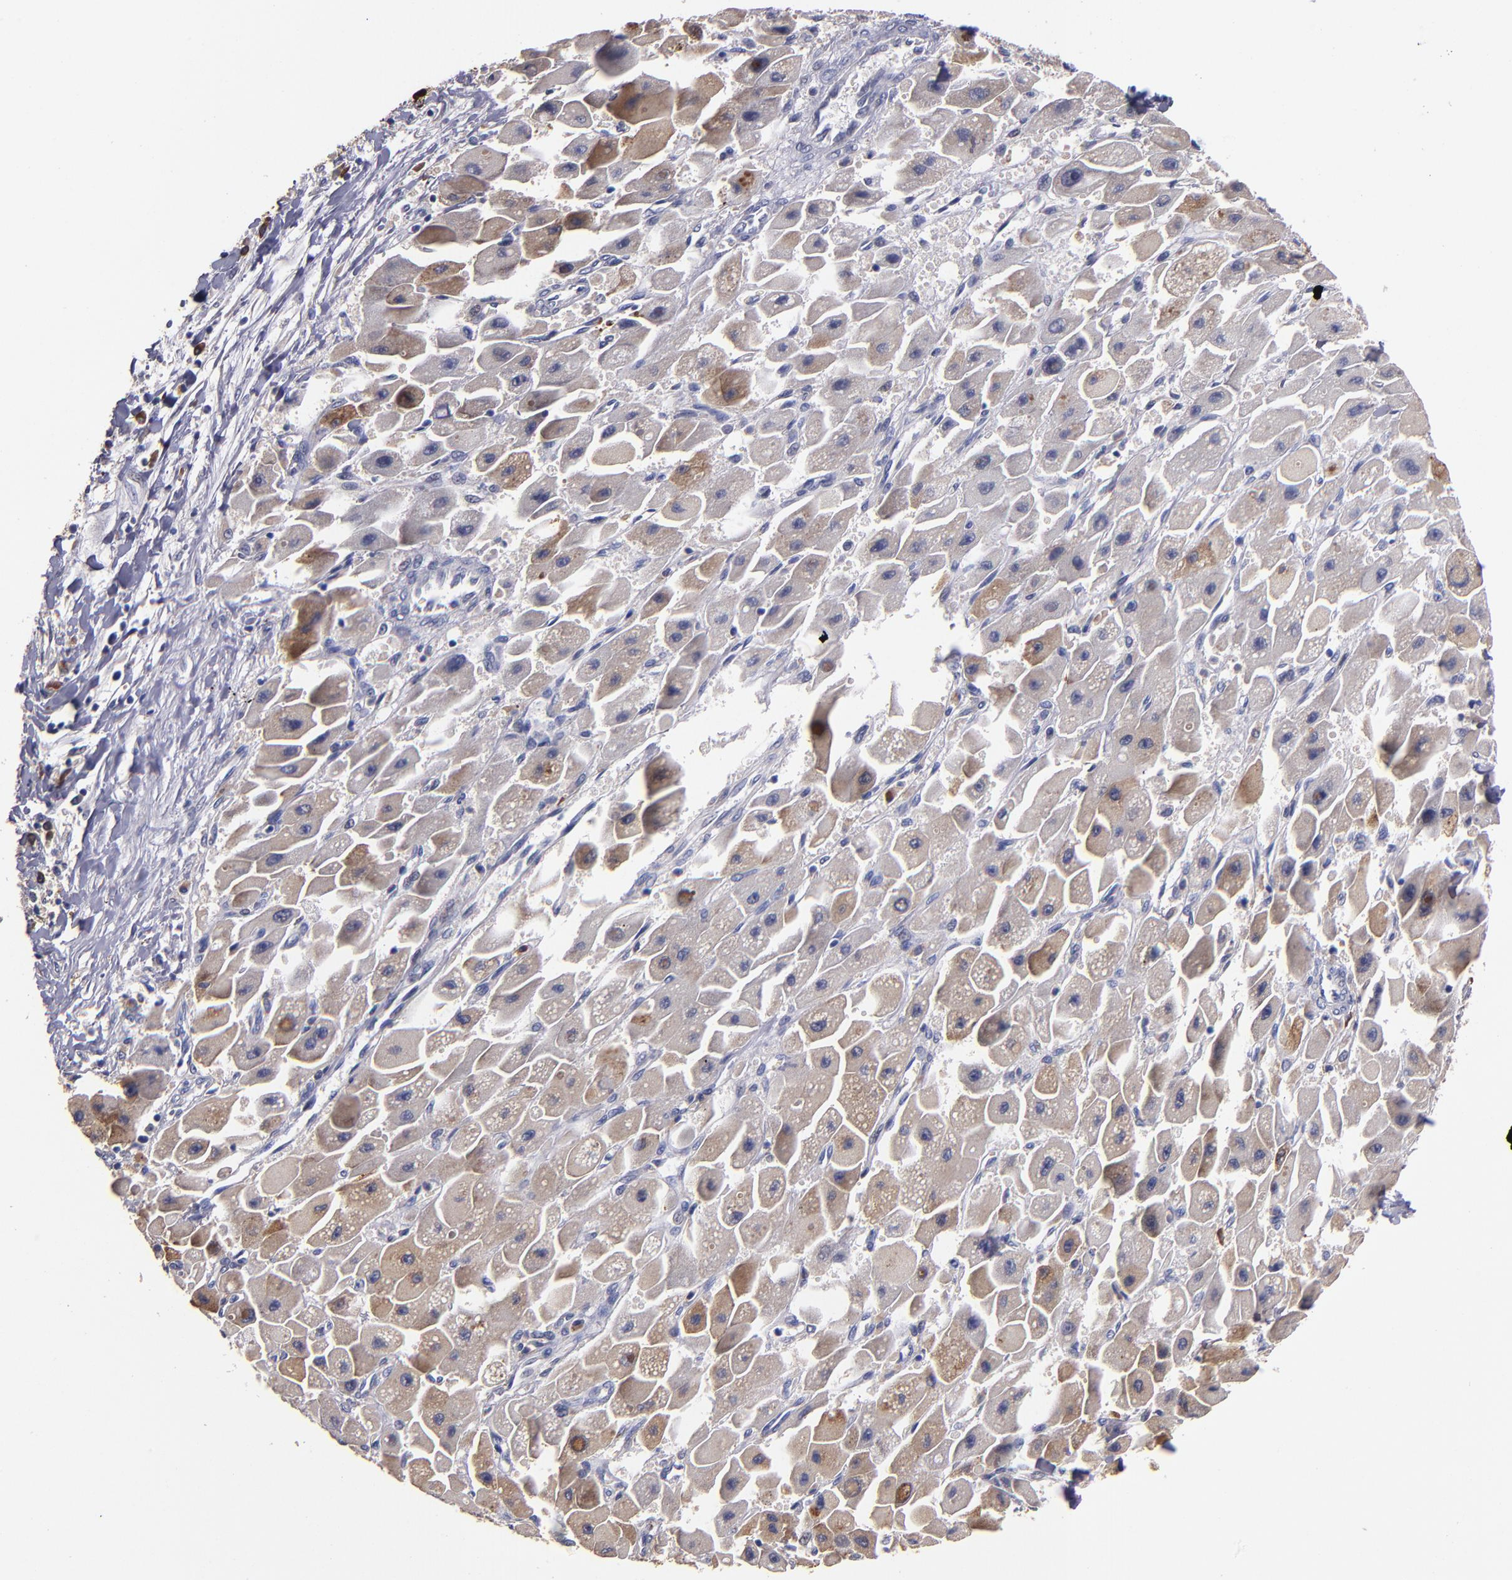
{"staining": {"intensity": "moderate", "quantity": "25%-75%", "location": "cytoplasmic/membranous"}, "tissue": "liver cancer", "cell_type": "Tumor cells", "image_type": "cancer", "snomed": [{"axis": "morphology", "description": "Carcinoma, Hepatocellular, NOS"}, {"axis": "topography", "description": "Liver"}], "caption": "A brown stain highlights moderate cytoplasmic/membranous staining of a protein in liver hepatocellular carcinoma tumor cells.", "gene": "TTLL12", "patient": {"sex": "male", "age": 24}}